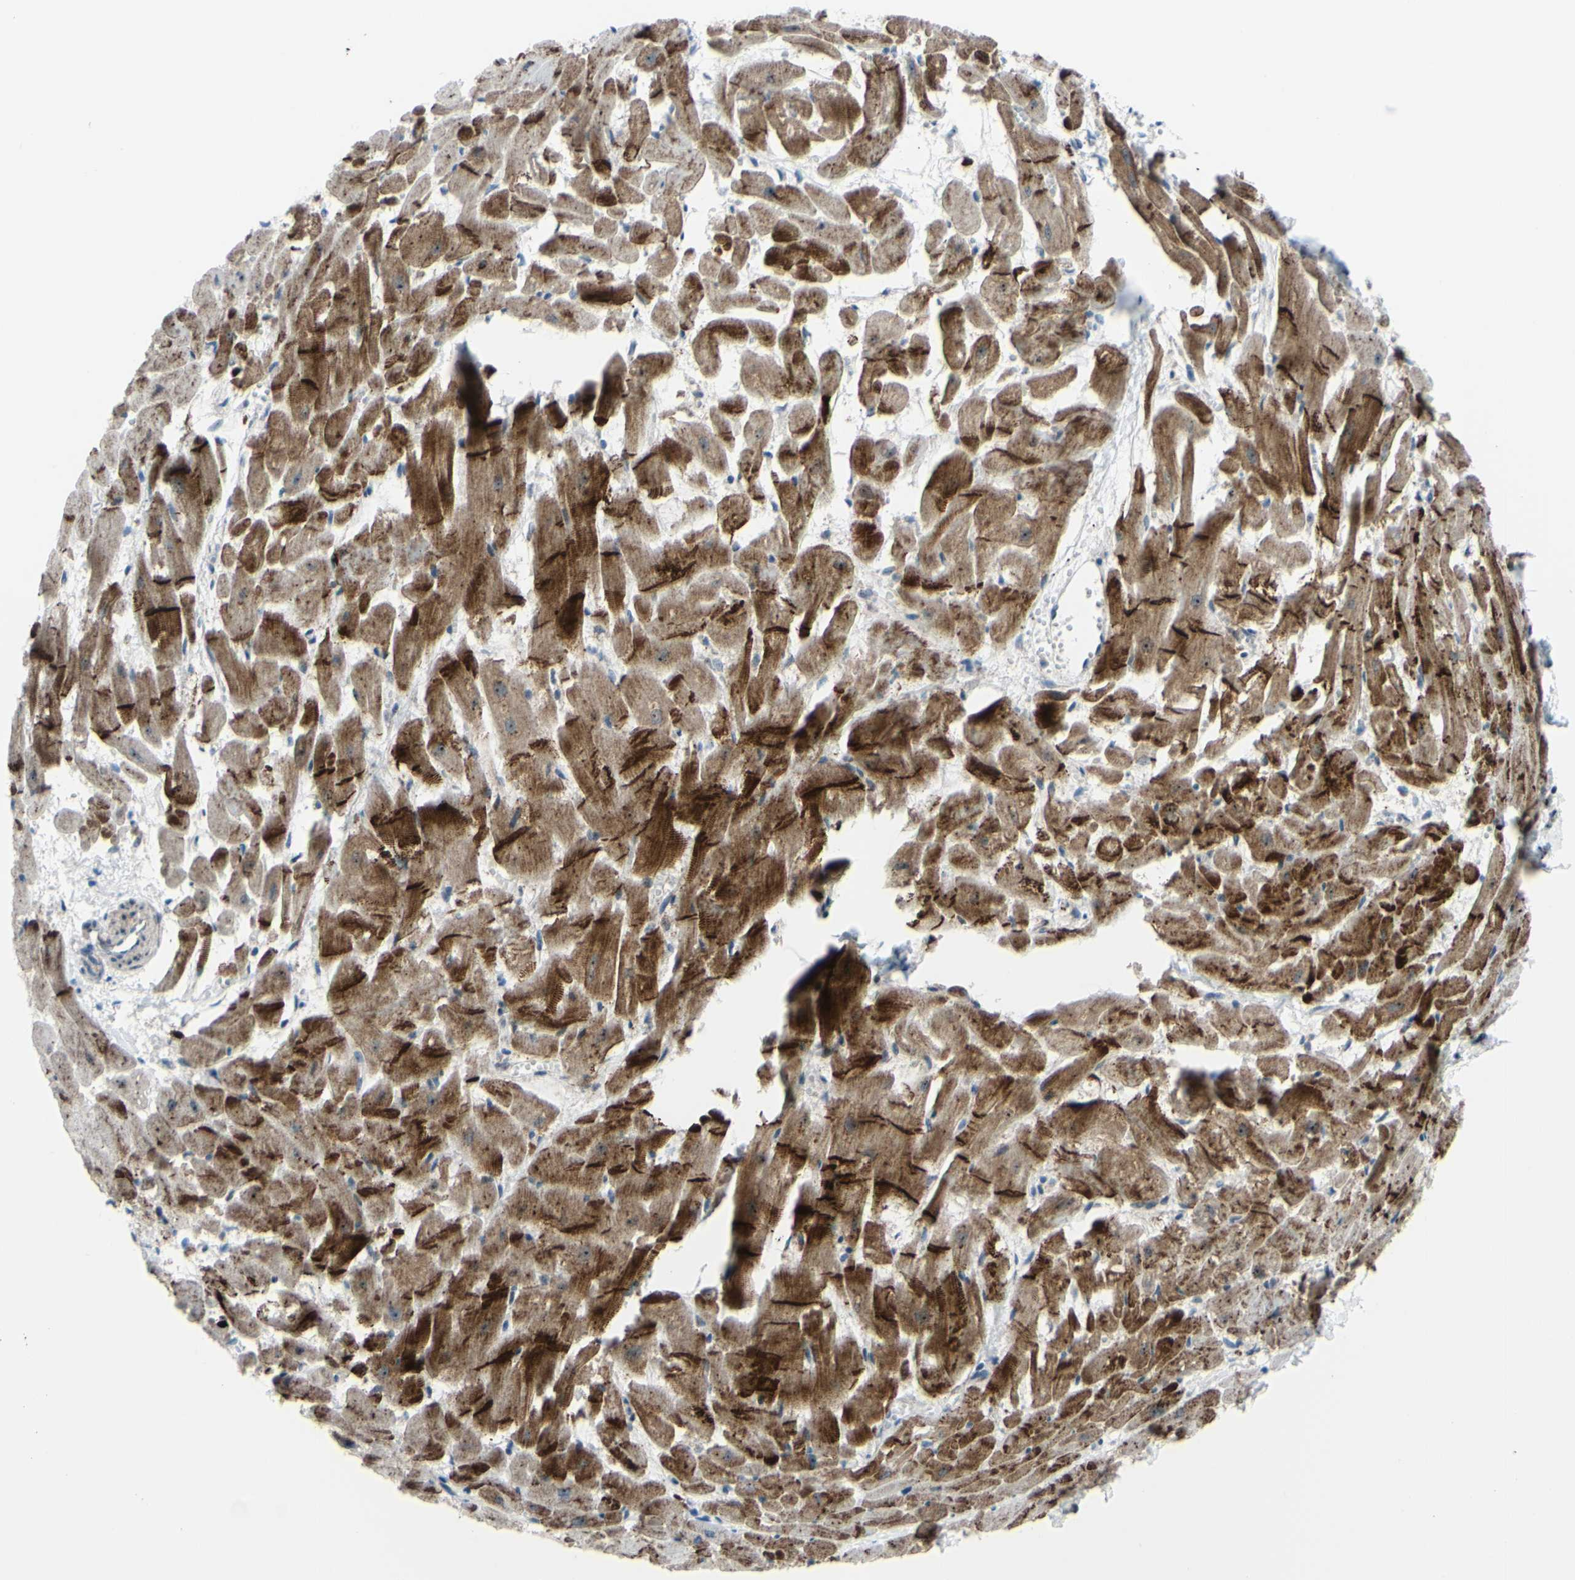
{"staining": {"intensity": "moderate", "quantity": ">75%", "location": "cytoplasmic/membranous,nuclear"}, "tissue": "heart muscle", "cell_type": "Cardiomyocytes", "image_type": "normal", "snomed": [{"axis": "morphology", "description": "Normal tissue, NOS"}, {"axis": "topography", "description": "Heart"}], "caption": "High-power microscopy captured an immunohistochemistry photomicrograph of normal heart muscle, revealing moderate cytoplasmic/membranous,nuclear expression in about >75% of cardiomyocytes.", "gene": "POLR1A", "patient": {"sex": "female", "age": 19}}